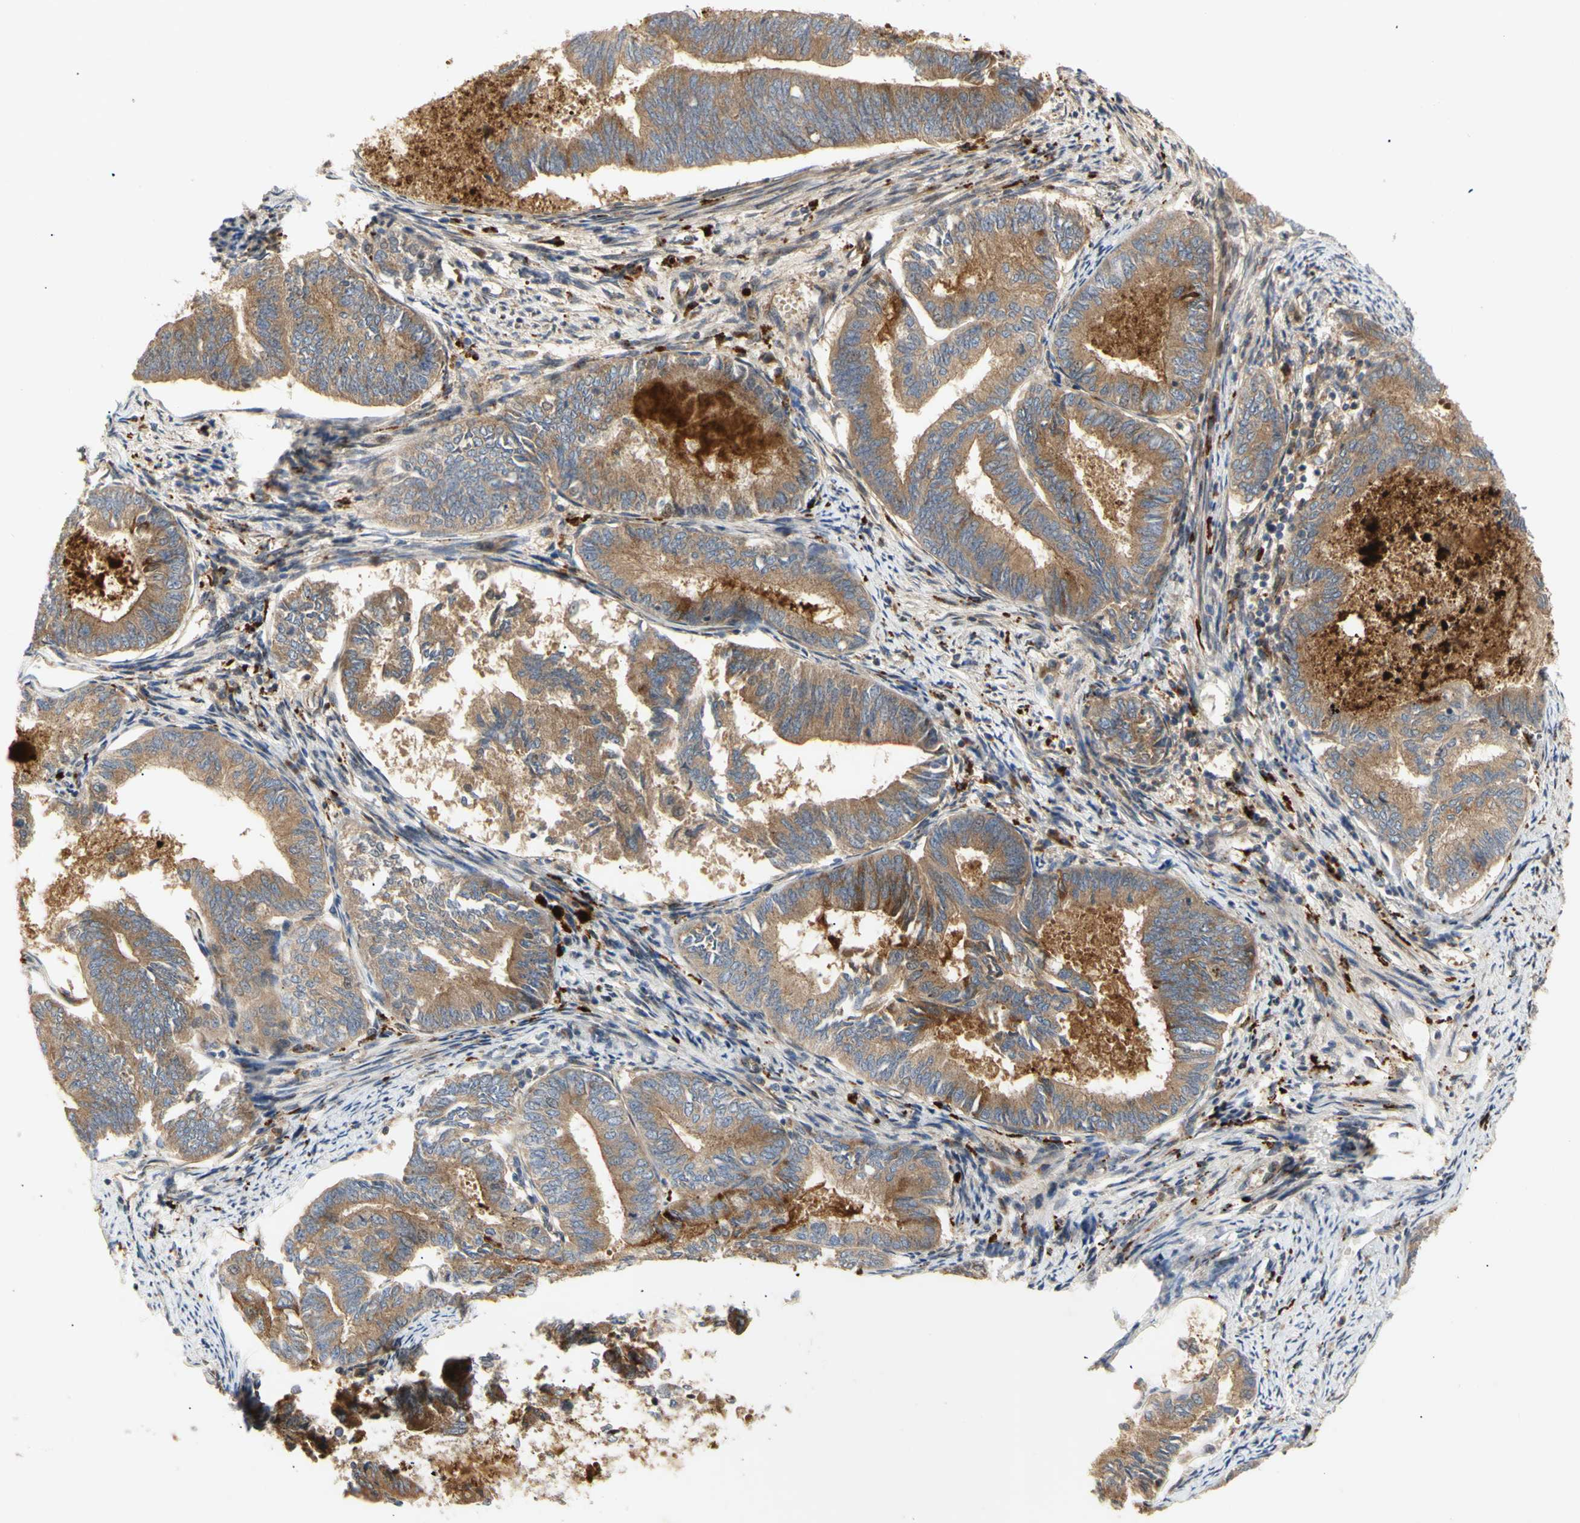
{"staining": {"intensity": "moderate", "quantity": ">75%", "location": "cytoplasmic/membranous"}, "tissue": "endometrial cancer", "cell_type": "Tumor cells", "image_type": "cancer", "snomed": [{"axis": "morphology", "description": "Adenocarcinoma, NOS"}, {"axis": "topography", "description": "Endometrium"}], "caption": "Protein staining of endometrial cancer tissue reveals moderate cytoplasmic/membranous staining in approximately >75% of tumor cells.", "gene": "TUBG2", "patient": {"sex": "female", "age": 86}}